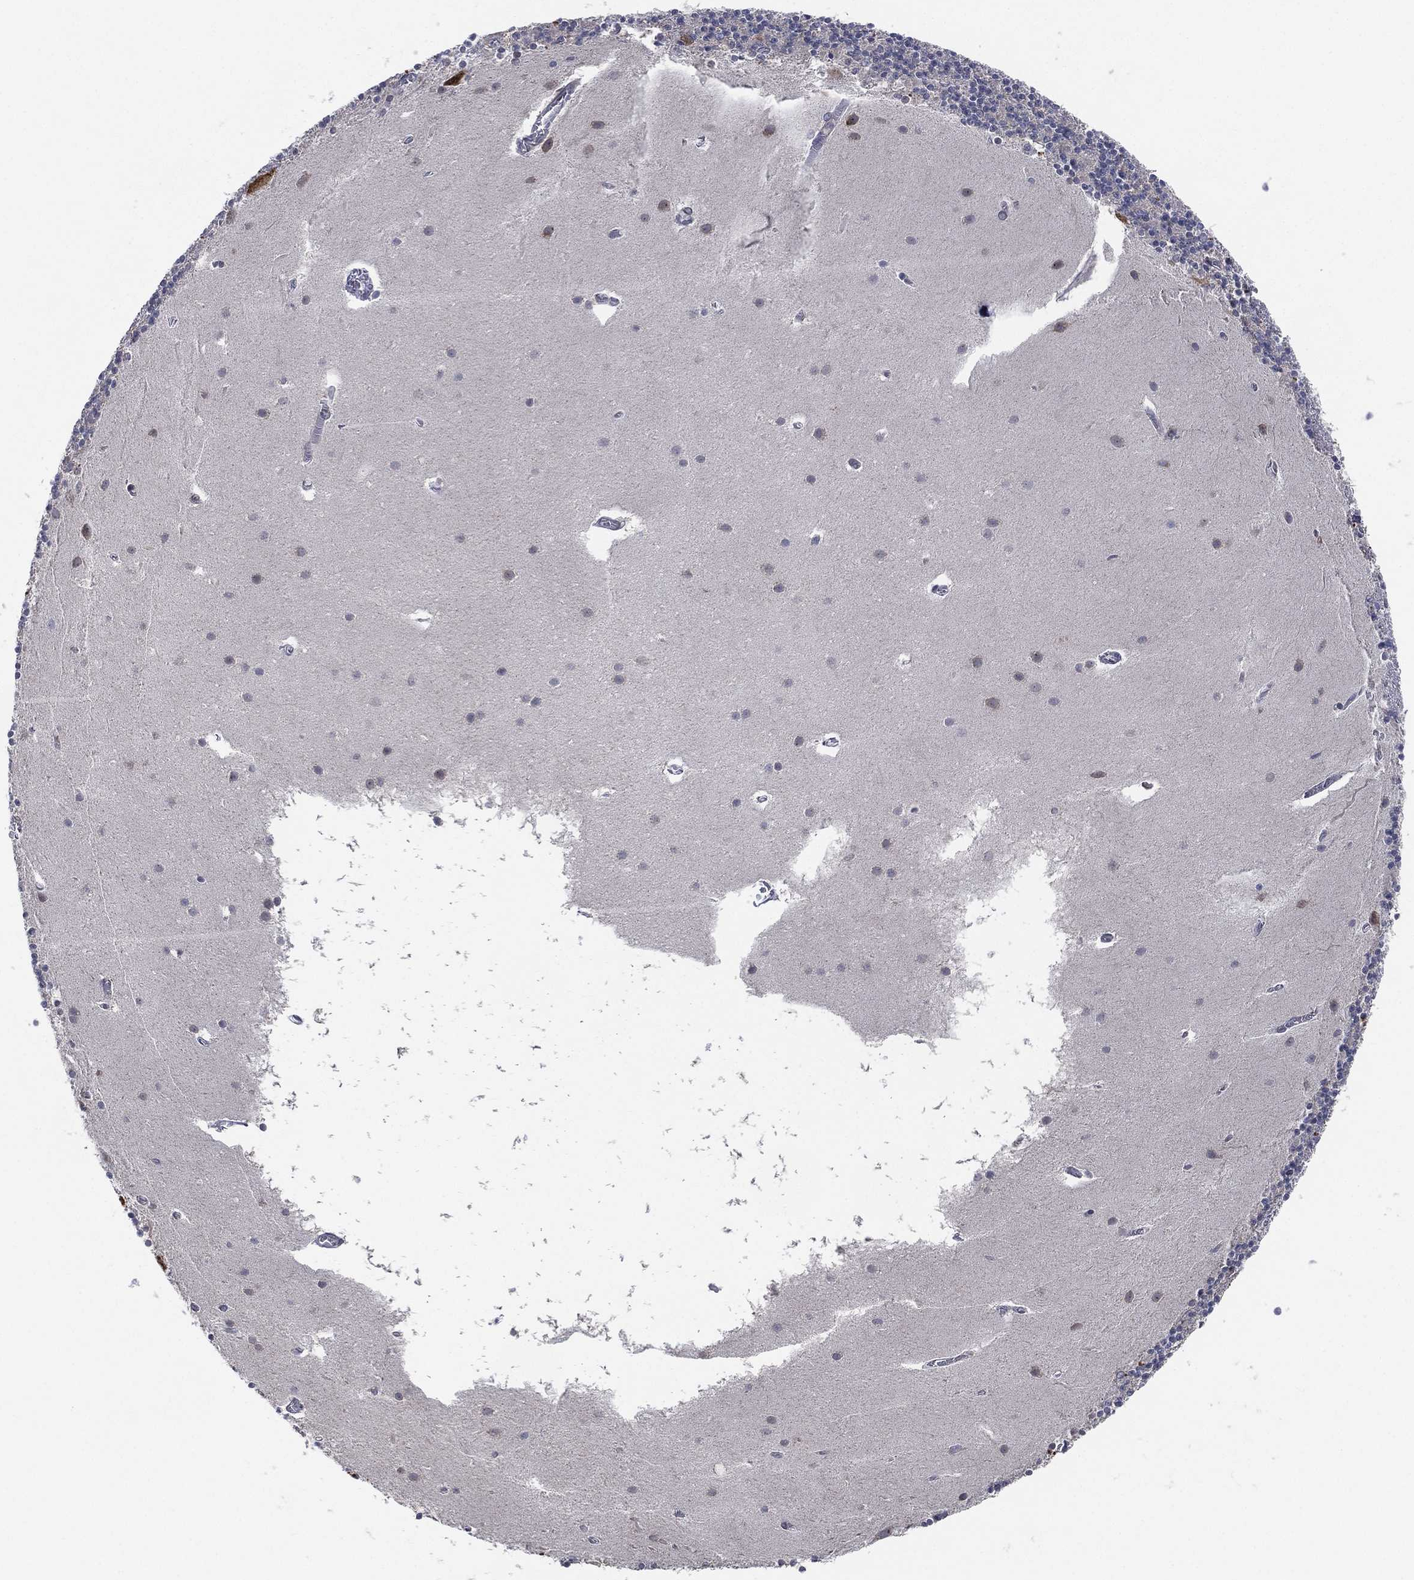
{"staining": {"intensity": "negative", "quantity": "none", "location": "none"}, "tissue": "cerebellum", "cell_type": "Cells in granular layer", "image_type": "normal", "snomed": [{"axis": "morphology", "description": "Normal tissue, NOS"}, {"axis": "topography", "description": "Cerebellum"}], "caption": "Histopathology image shows no significant protein positivity in cells in granular layer of unremarkable cerebellum. The staining is performed using DAB (3,3'-diaminobenzidine) brown chromogen with nuclei counter-stained in using hematoxylin.", "gene": "FAM104A", "patient": {"sex": "male", "age": 70}}